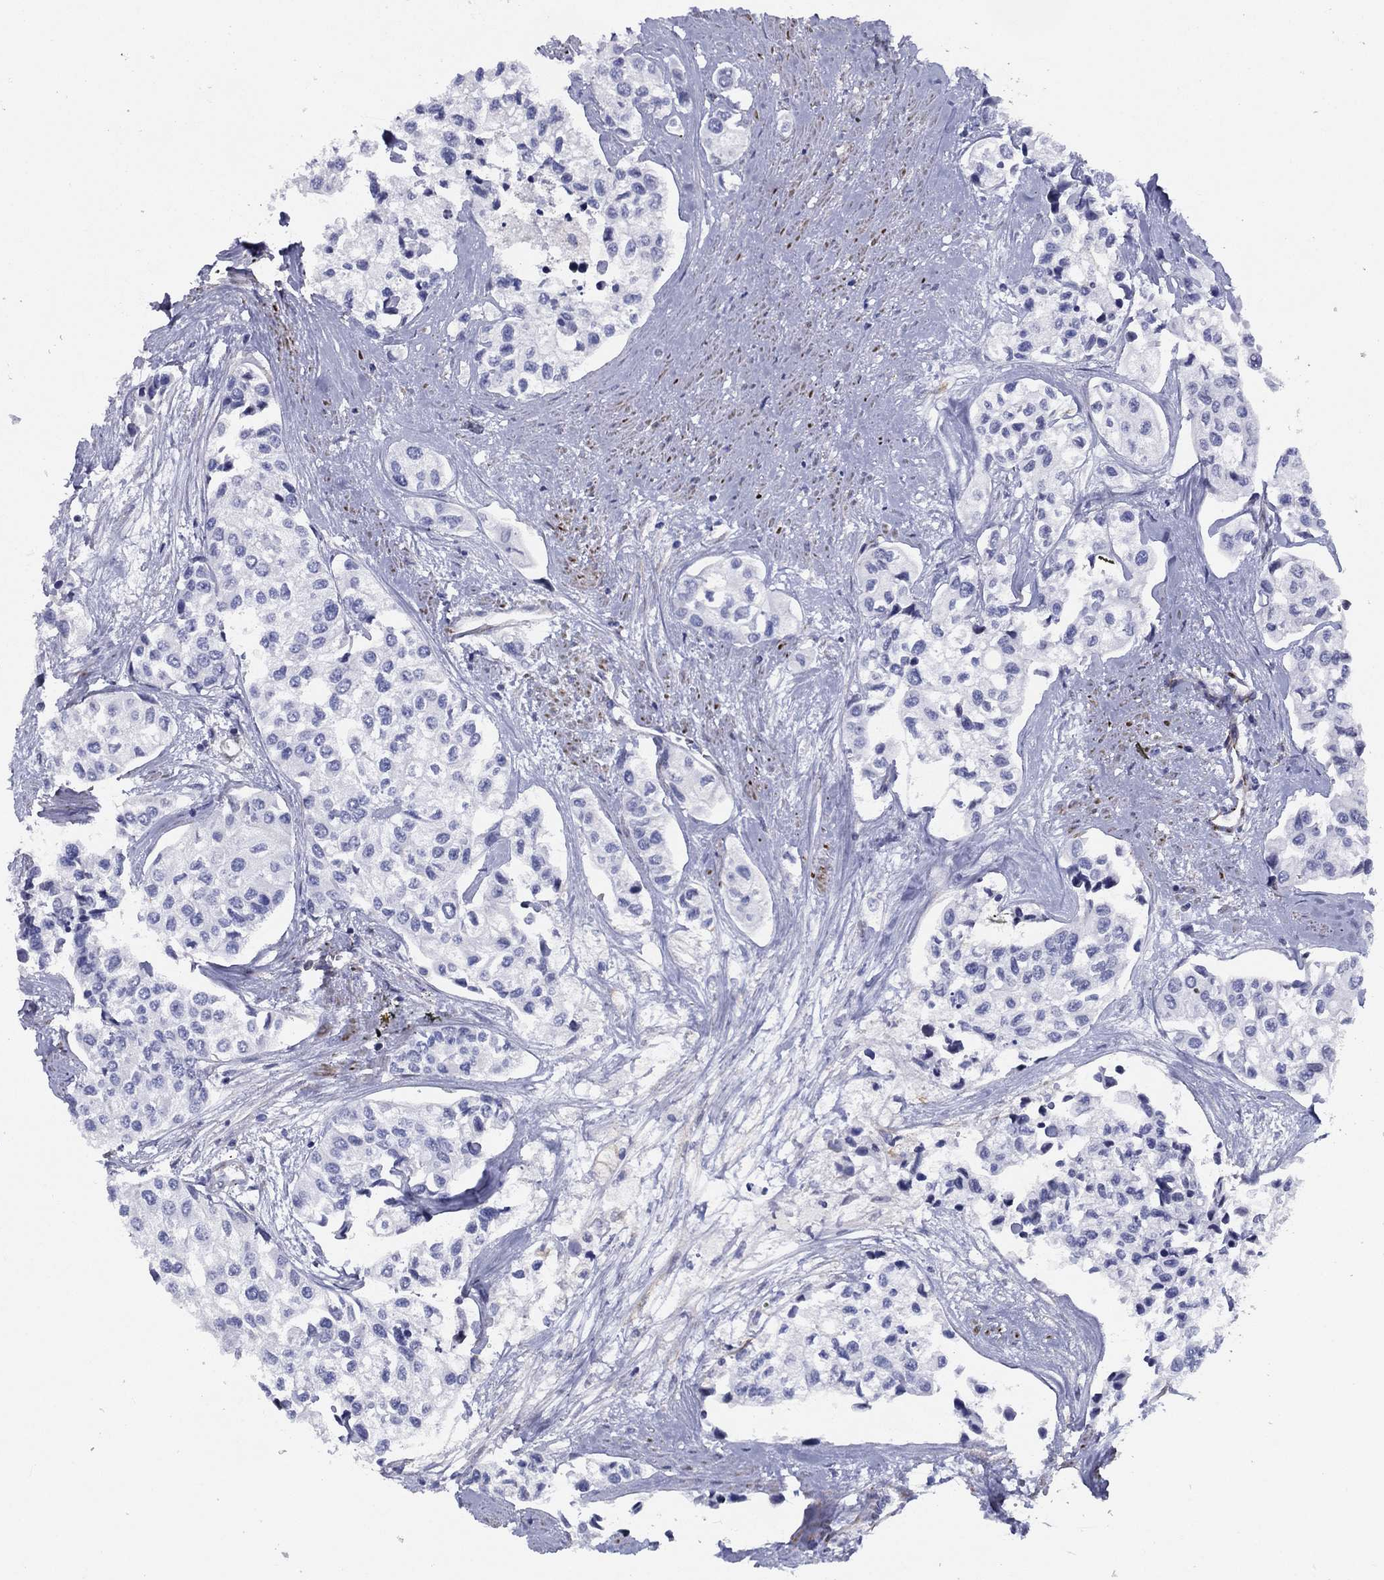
{"staining": {"intensity": "negative", "quantity": "none", "location": "none"}, "tissue": "urothelial cancer", "cell_type": "Tumor cells", "image_type": "cancer", "snomed": [{"axis": "morphology", "description": "Urothelial carcinoma, High grade"}, {"axis": "topography", "description": "Urinary bladder"}], "caption": "This histopathology image is of urothelial cancer stained with immunohistochemistry to label a protein in brown with the nuclei are counter-stained blue. There is no staining in tumor cells.", "gene": "MAS1", "patient": {"sex": "male", "age": 73}}